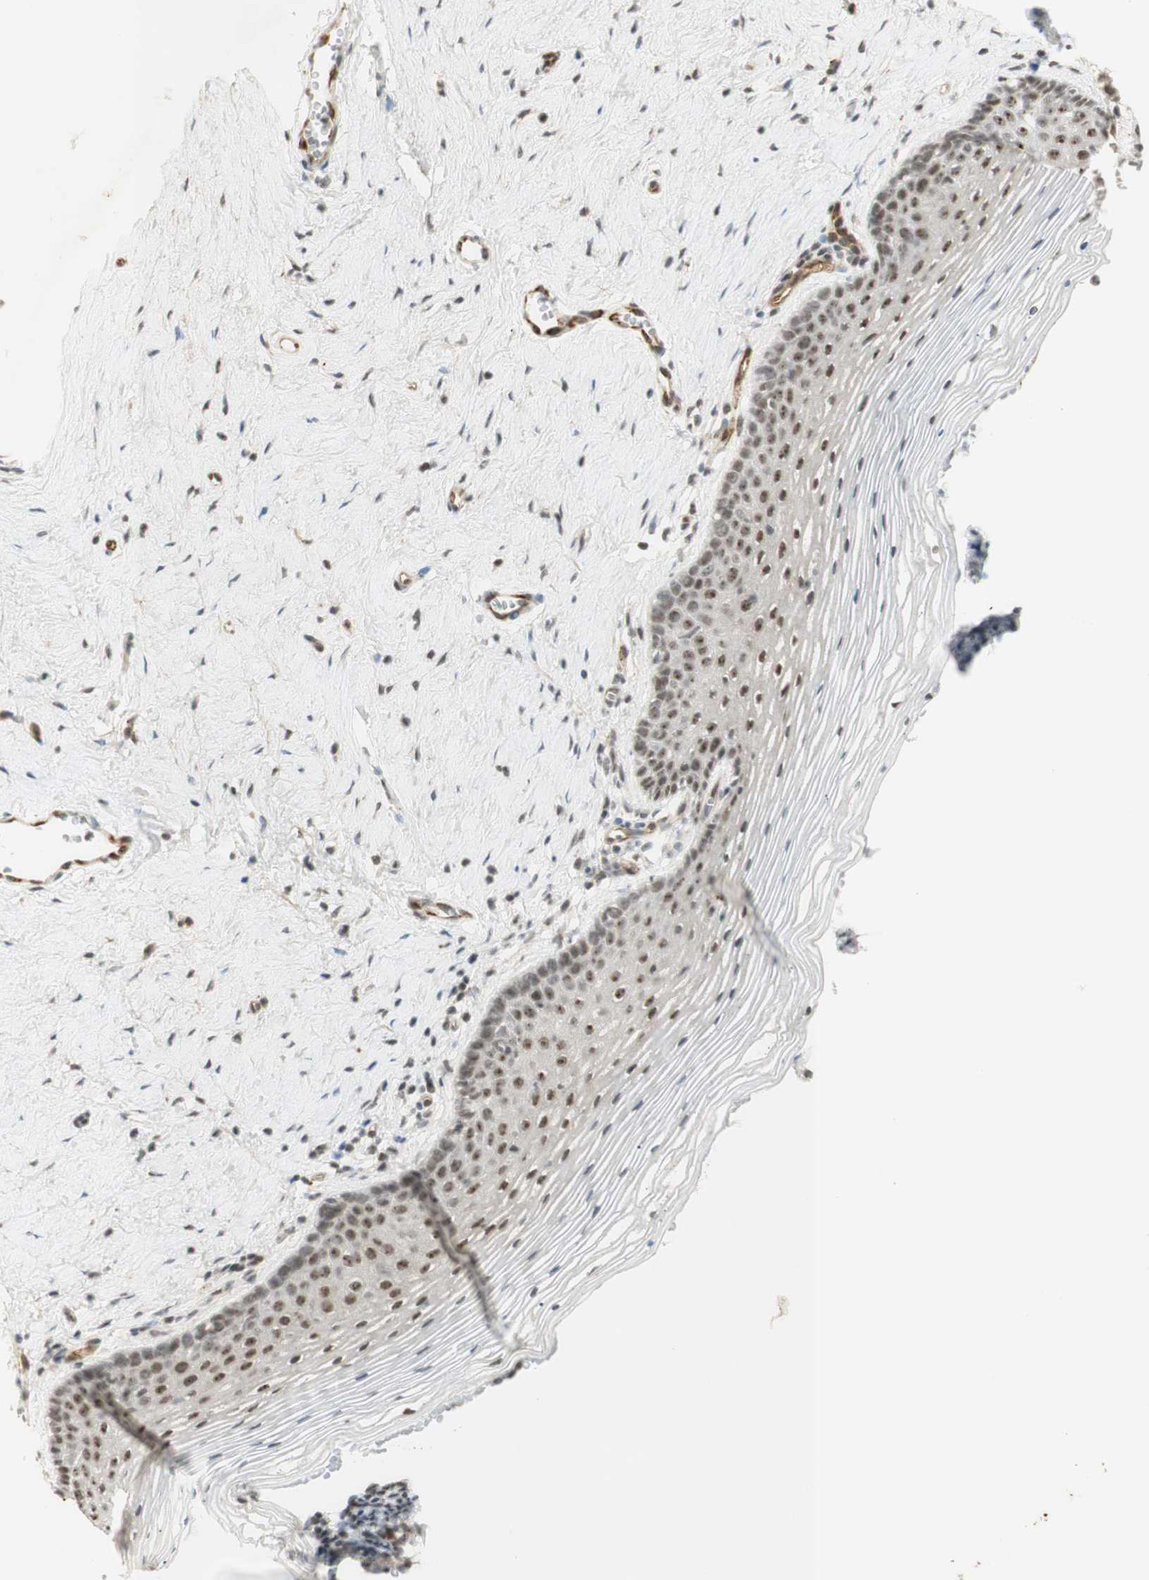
{"staining": {"intensity": "moderate", "quantity": ">75%", "location": "nuclear"}, "tissue": "vagina", "cell_type": "Squamous epithelial cells", "image_type": "normal", "snomed": [{"axis": "morphology", "description": "Normal tissue, NOS"}, {"axis": "topography", "description": "Vagina"}], "caption": "This is a photomicrograph of IHC staining of unremarkable vagina, which shows moderate positivity in the nuclear of squamous epithelial cells.", "gene": "IRF1", "patient": {"sex": "female", "age": 32}}